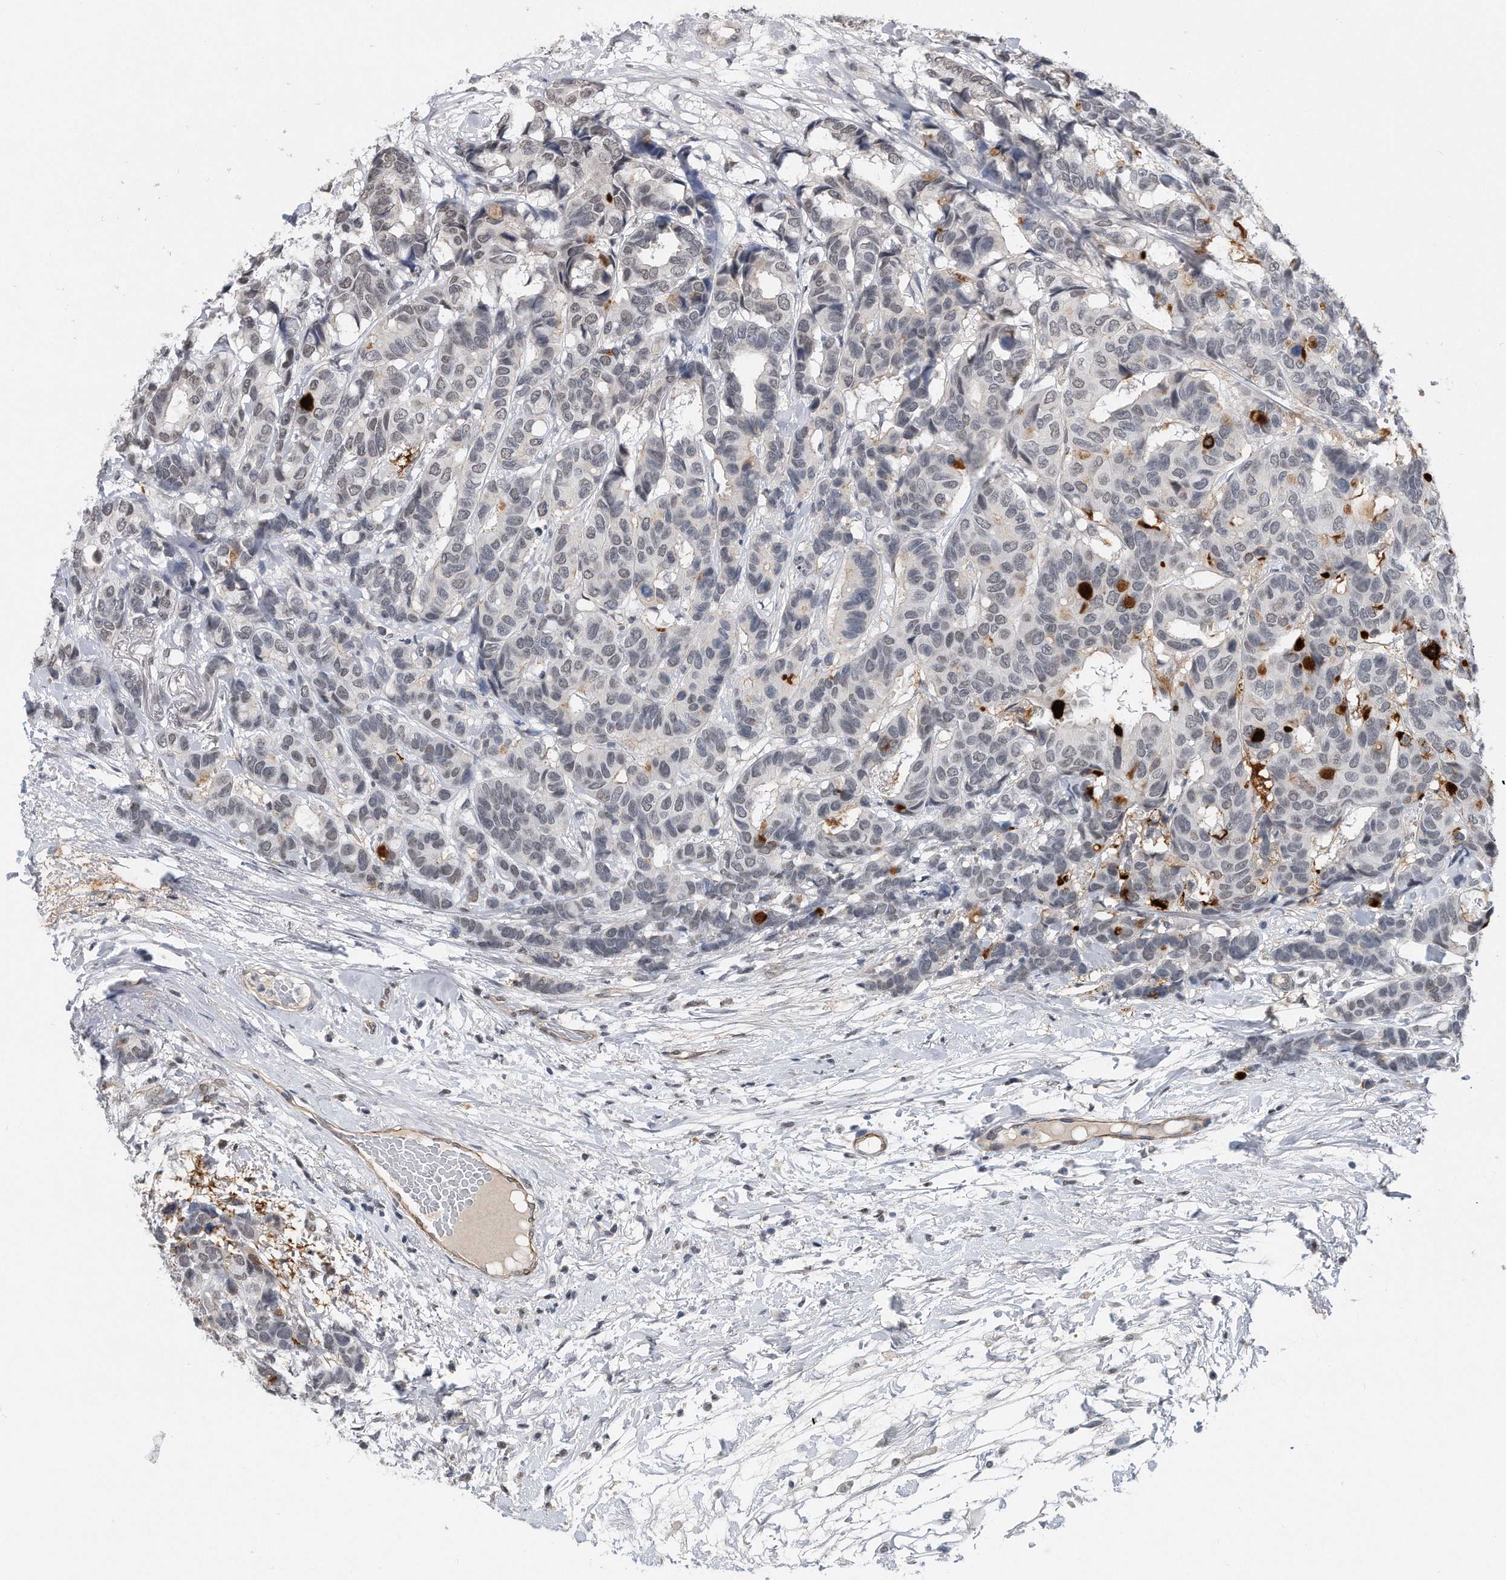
{"staining": {"intensity": "weak", "quantity": "<25%", "location": "nuclear"}, "tissue": "breast cancer", "cell_type": "Tumor cells", "image_type": "cancer", "snomed": [{"axis": "morphology", "description": "Duct carcinoma"}, {"axis": "topography", "description": "Breast"}], "caption": "High power microscopy photomicrograph of an immunohistochemistry (IHC) photomicrograph of breast cancer, revealing no significant positivity in tumor cells.", "gene": "TP53INP1", "patient": {"sex": "female", "age": 87}}